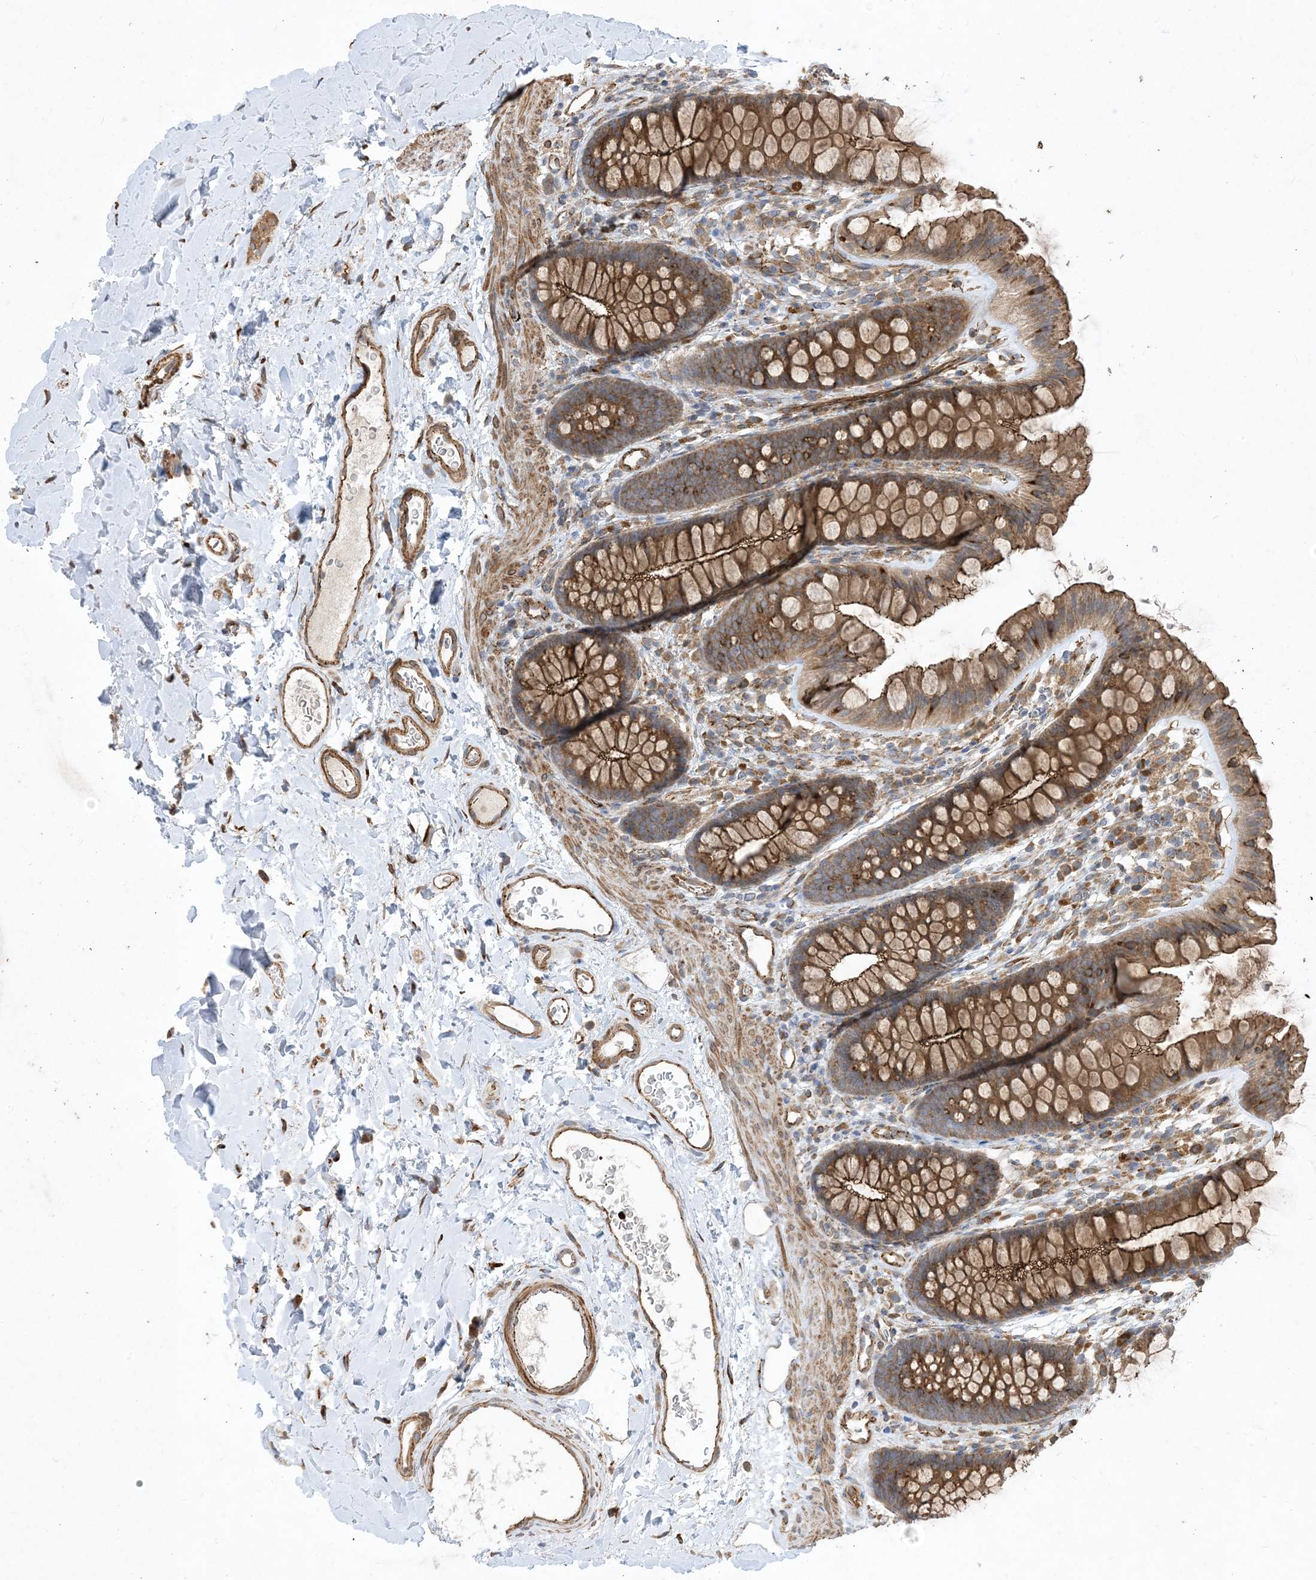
{"staining": {"intensity": "moderate", "quantity": ">75%", "location": "cytoplasmic/membranous"}, "tissue": "colon", "cell_type": "Endothelial cells", "image_type": "normal", "snomed": [{"axis": "morphology", "description": "Normal tissue, NOS"}, {"axis": "topography", "description": "Colon"}], "caption": "Immunohistochemical staining of normal colon exhibits >75% levels of moderate cytoplasmic/membranous protein staining in approximately >75% of endothelial cells.", "gene": "OTOP1", "patient": {"sex": "female", "age": 62}}